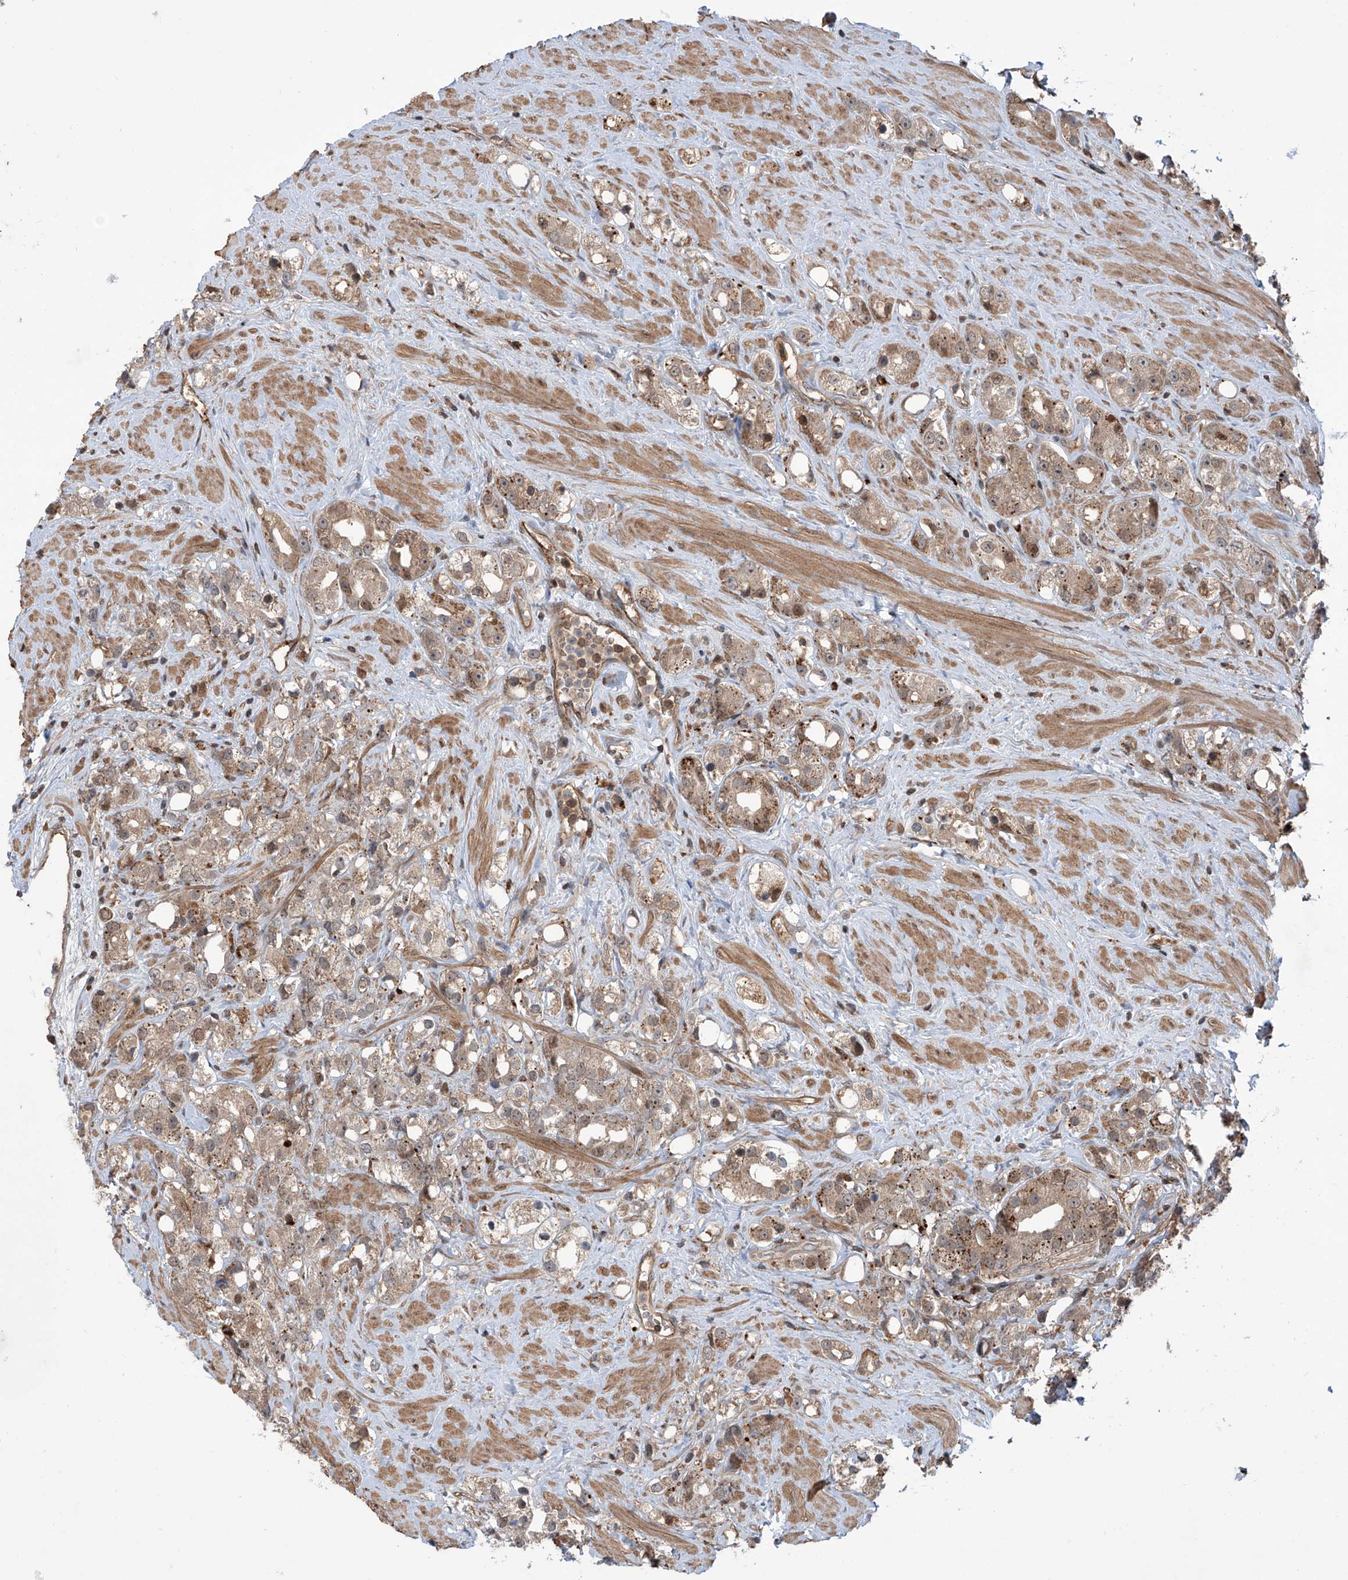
{"staining": {"intensity": "weak", "quantity": "<25%", "location": "cytoplasmic/membranous"}, "tissue": "prostate cancer", "cell_type": "Tumor cells", "image_type": "cancer", "snomed": [{"axis": "morphology", "description": "Adenocarcinoma, NOS"}, {"axis": "topography", "description": "Prostate"}], "caption": "IHC of human prostate cancer (adenocarcinoma) exhibits no staining in tumor cells. (IHC, brightfield microscopy, high magnification).", "gene": "HOXC8", "patient": {"sex": "male", "age": 79}}